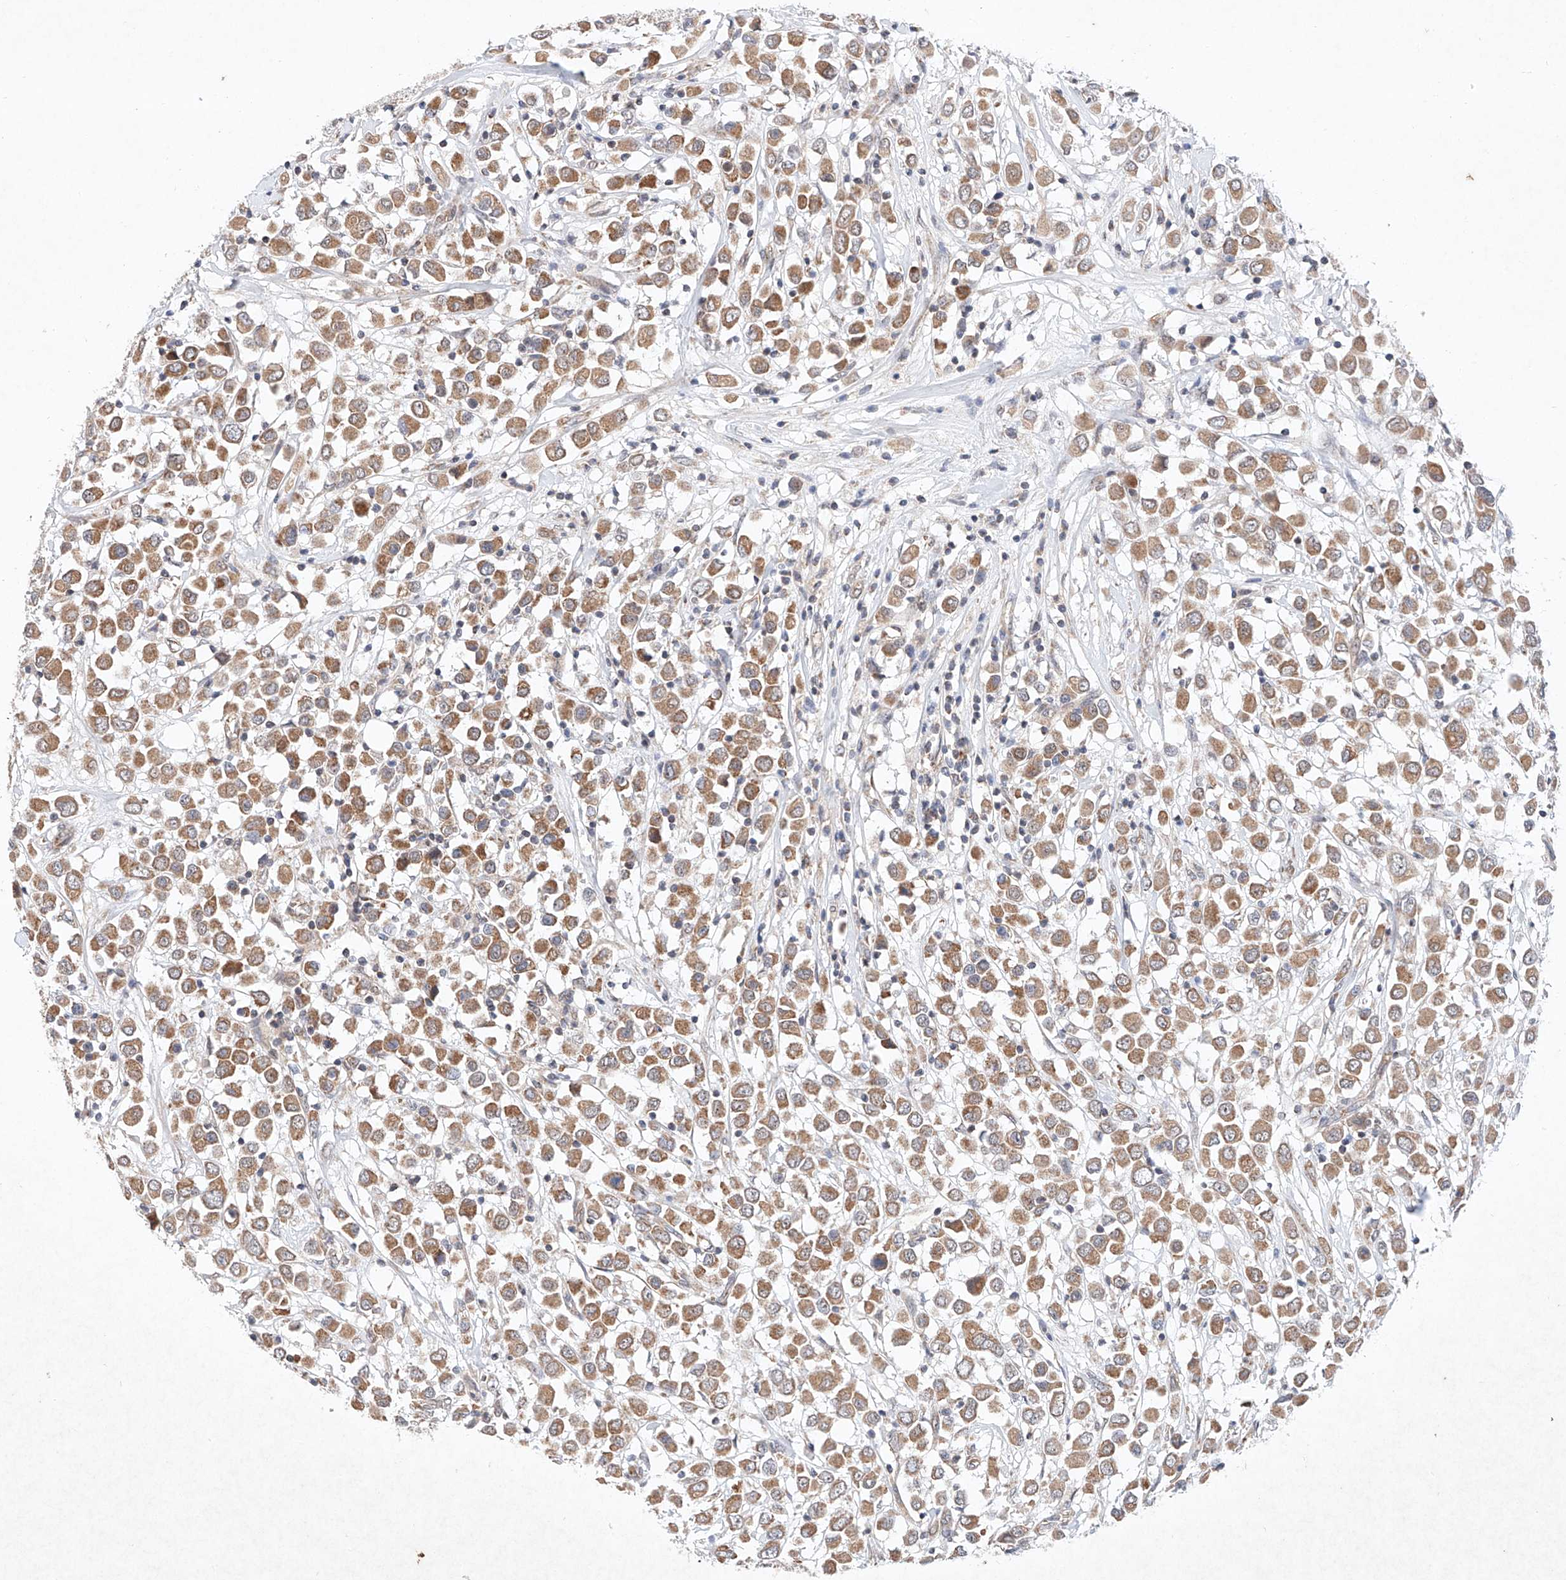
{"staining": {"intensity": "moderate", "quantity": ">75%", "location": "cytoplasmic/membranous"}, "tissue": "breast cancer", "cell_type": "Tumor cells", "image_type": "cancer", "snomed": [{"axis": "morphology", "description": "Duct carcinoma"}, {"axis": "topography", "description": "Breast"}], "caption": "Breast intraductal carcinoma stained with a protein marker reveals moderate staining in tumor cells.", "gene": "FASTK", "patient": {"sex": "female", "age": 61}}